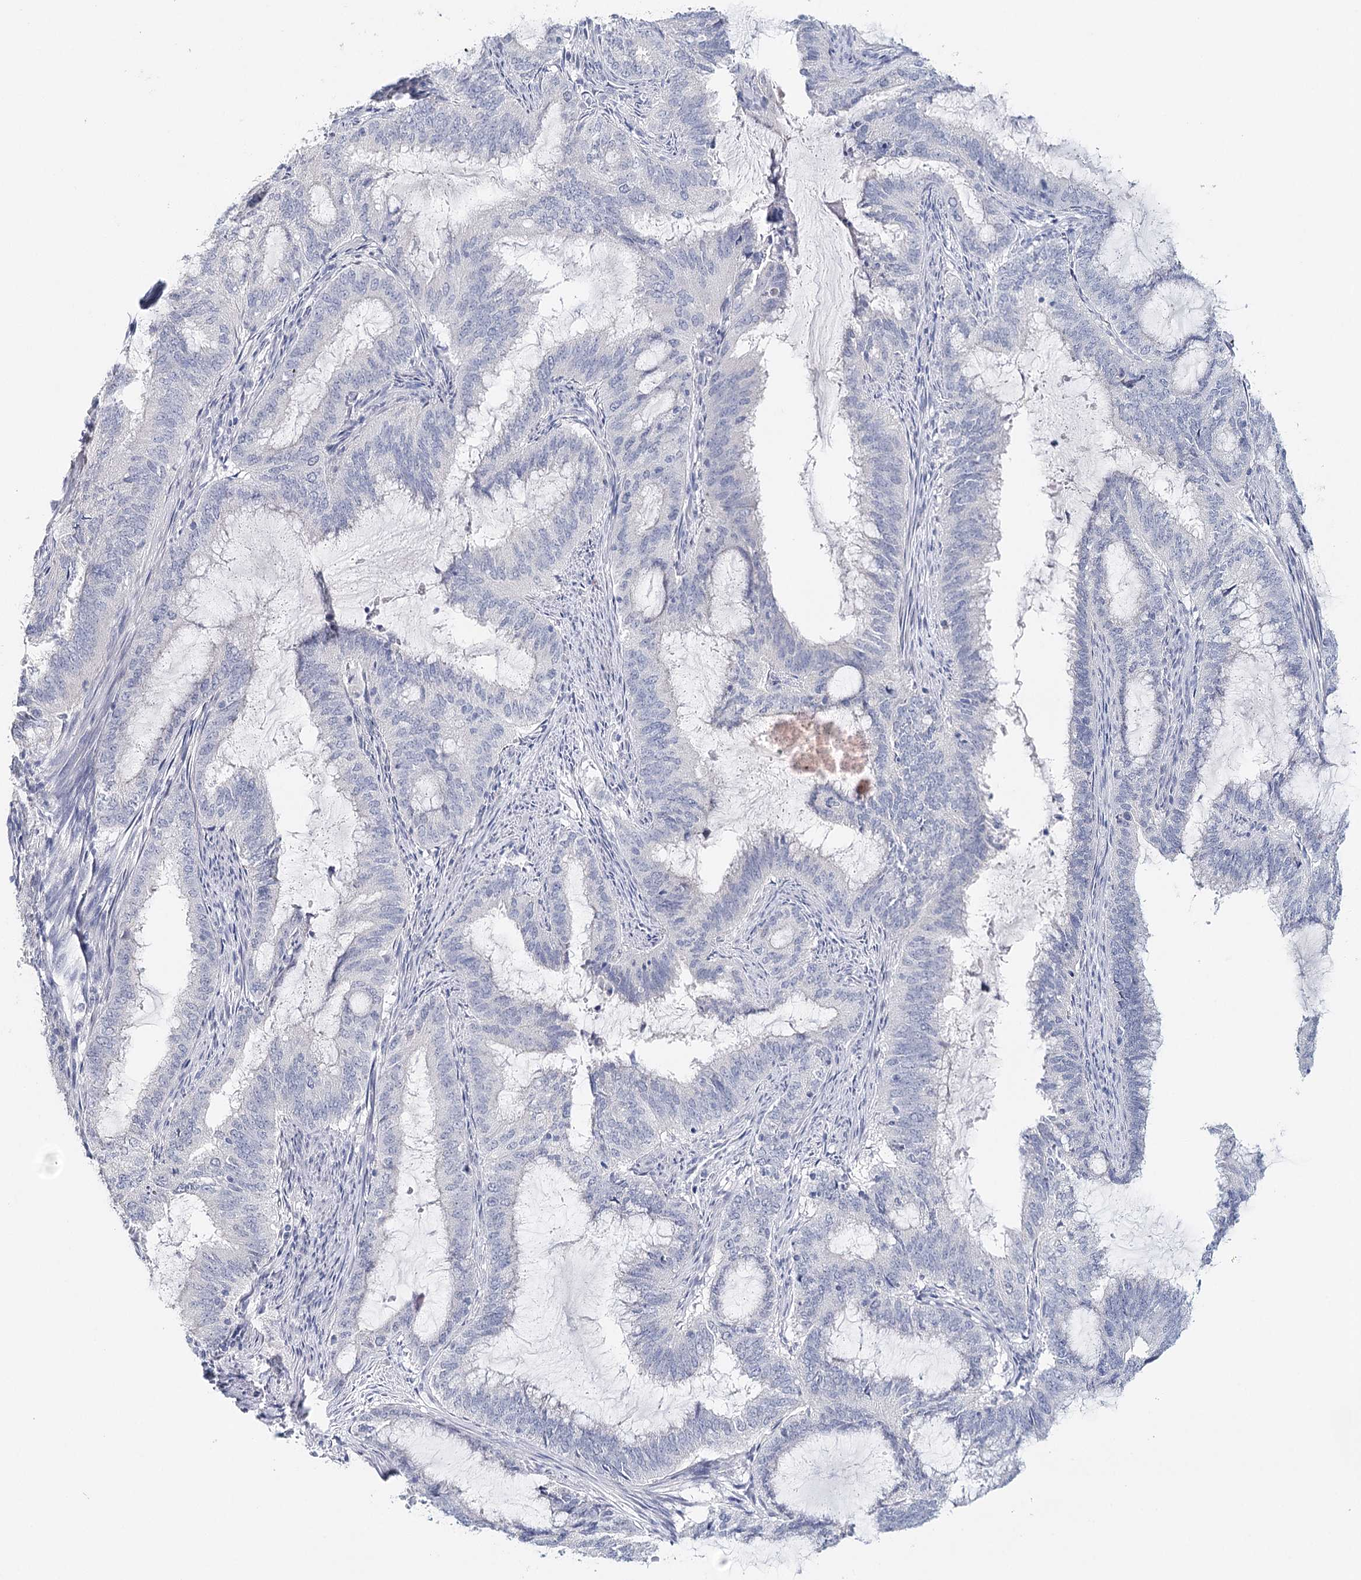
{"staining": {"intensity": "negative", "quantity": "none", "location": "none"}, "tissue": "endometrial cancer", "cell_type": "Tumor cells", "image_type": "cancer", "snomed": [{"axis": "morphology", "description": "Adenocarcinoma, NOS"}, {"axis": "topography", "description": "Endometrium"}], "caption": "A photomicrograph of human endometrial adenocarcinoma is negative for staining in tumor cells.", "gene": "HSPA4L", "patient": {"sex": "female", "age": 51}}